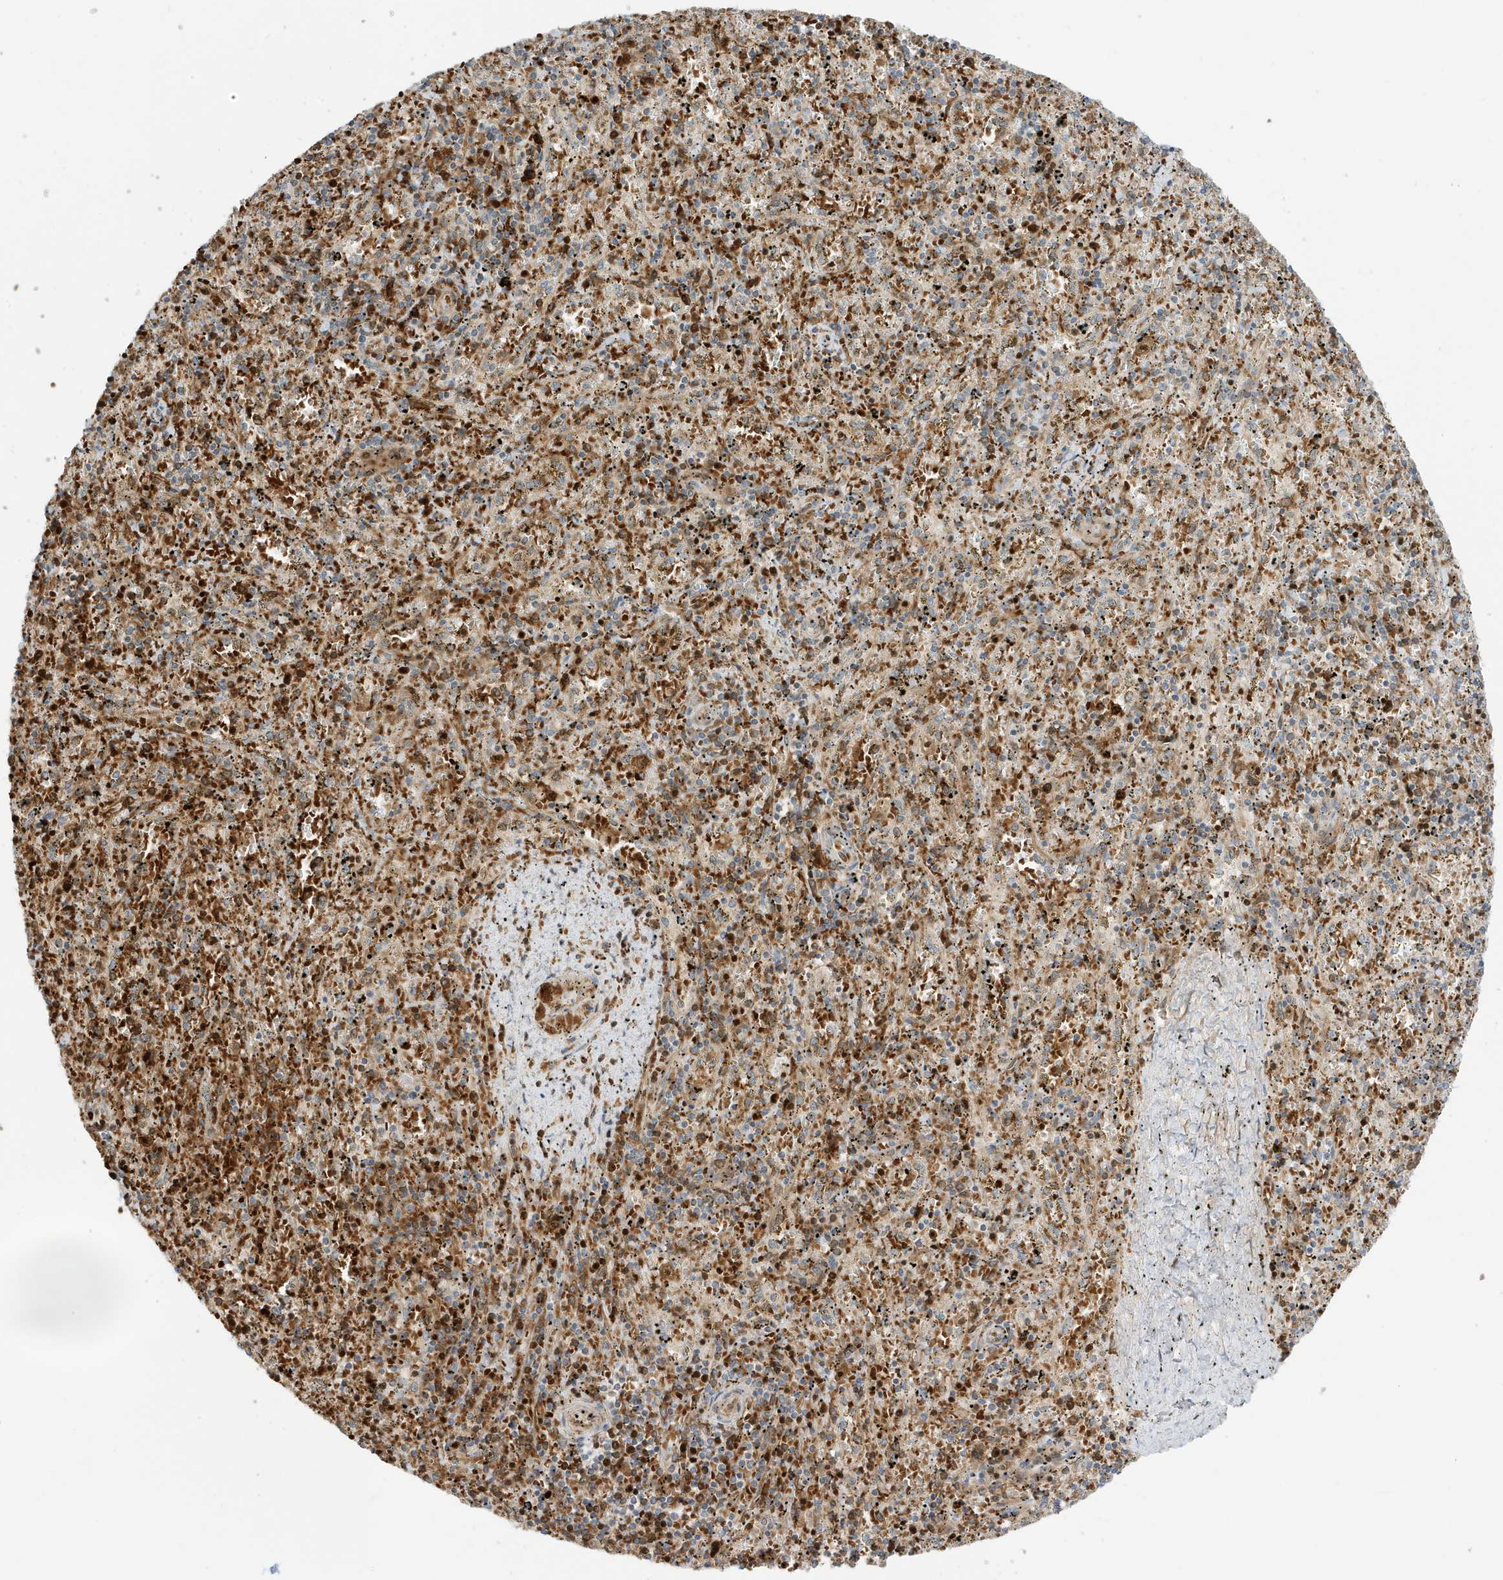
{"staining": {"intensity": "moderate", "quantity": ">75%", "location": "cytoplasmic/membranous"}, "tissue": "spleen", "cell_type": "Cells in red pulp", "image_type": "normal", "snomed": [{"axis": "morphology", "description": "Normal tissue, NOS"}, {"axis": "topography", "description": "Spleen"}], "caption": "The micrograph demonstrates staining of normal spleen, revealing moderate cytoplasmic/membranous protein staining (brown color) within cells in red pulp.", "gene": "NPPC", "patient": {"sex": "male", "age": 11}}